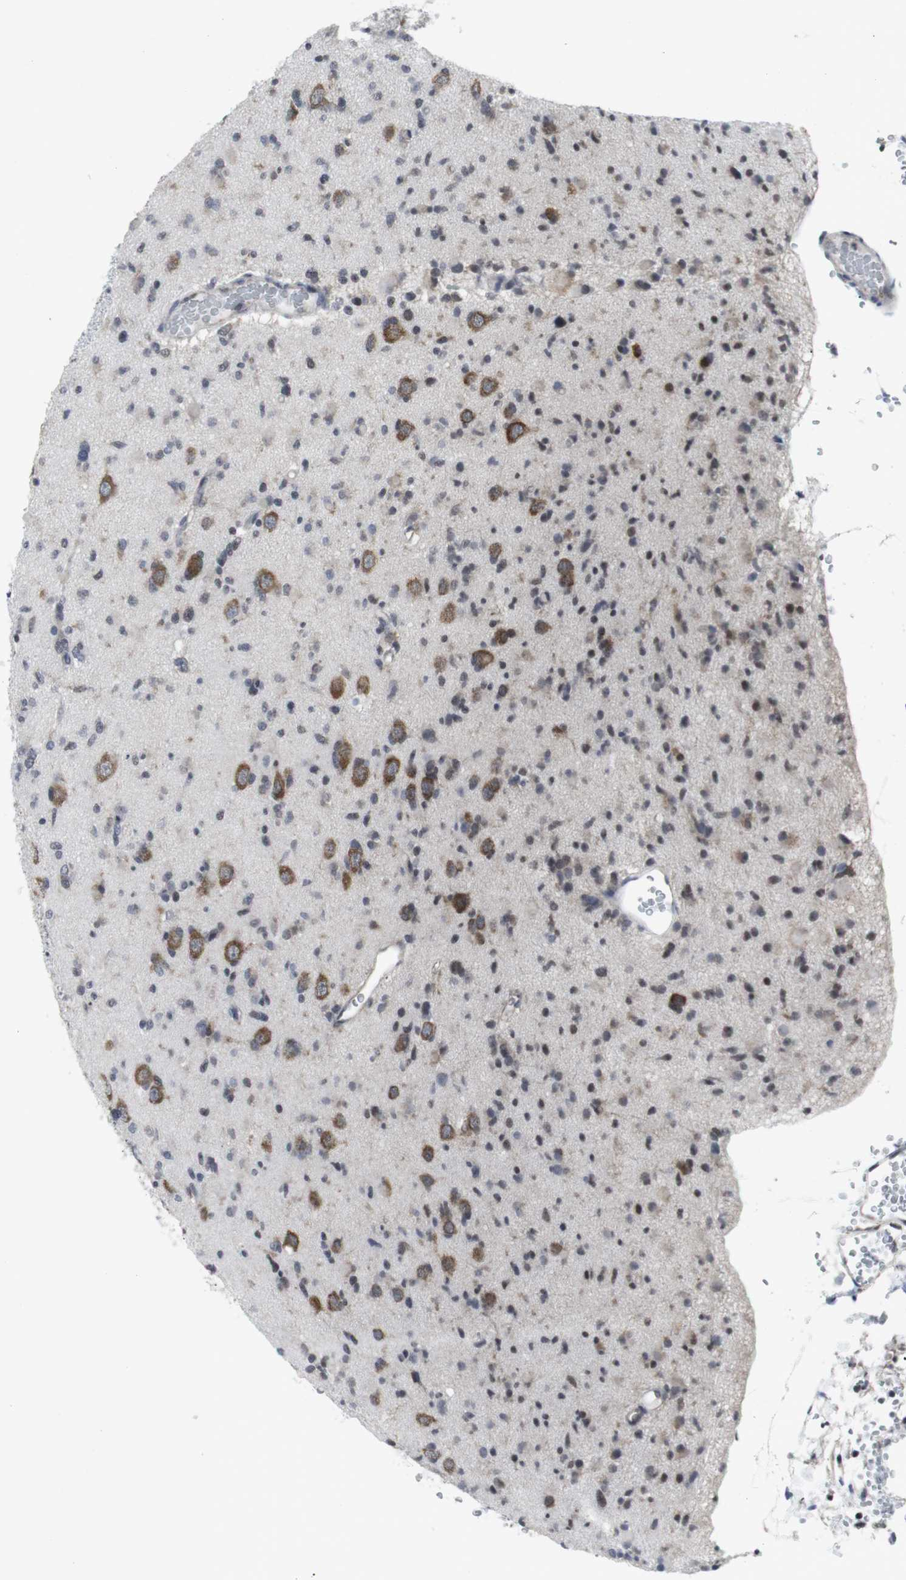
{"staining": {"intensity": "moderate", "quantity": ">75%", "location": "cytoplasmic/membranous"}, "tissue": "glioma", "cell_type": "Tumor cells", "image_type": "cancer", "snomed": [{"axis": "morphology", "description": "Glioma, malignant, Low grade"}, {"axis": "topography", "description": "Brain"}], "caption": "Immunohistochemical staining of glioma demonstrates medium levels of moderate cytoplasmic/membranous protein expression in approximately >75% of tumor cells. (Brightfield microscopy of DAB IHC at high magnification).", "gene": "GEMIN2", "patient": {"sex": "female", "age": 22}}